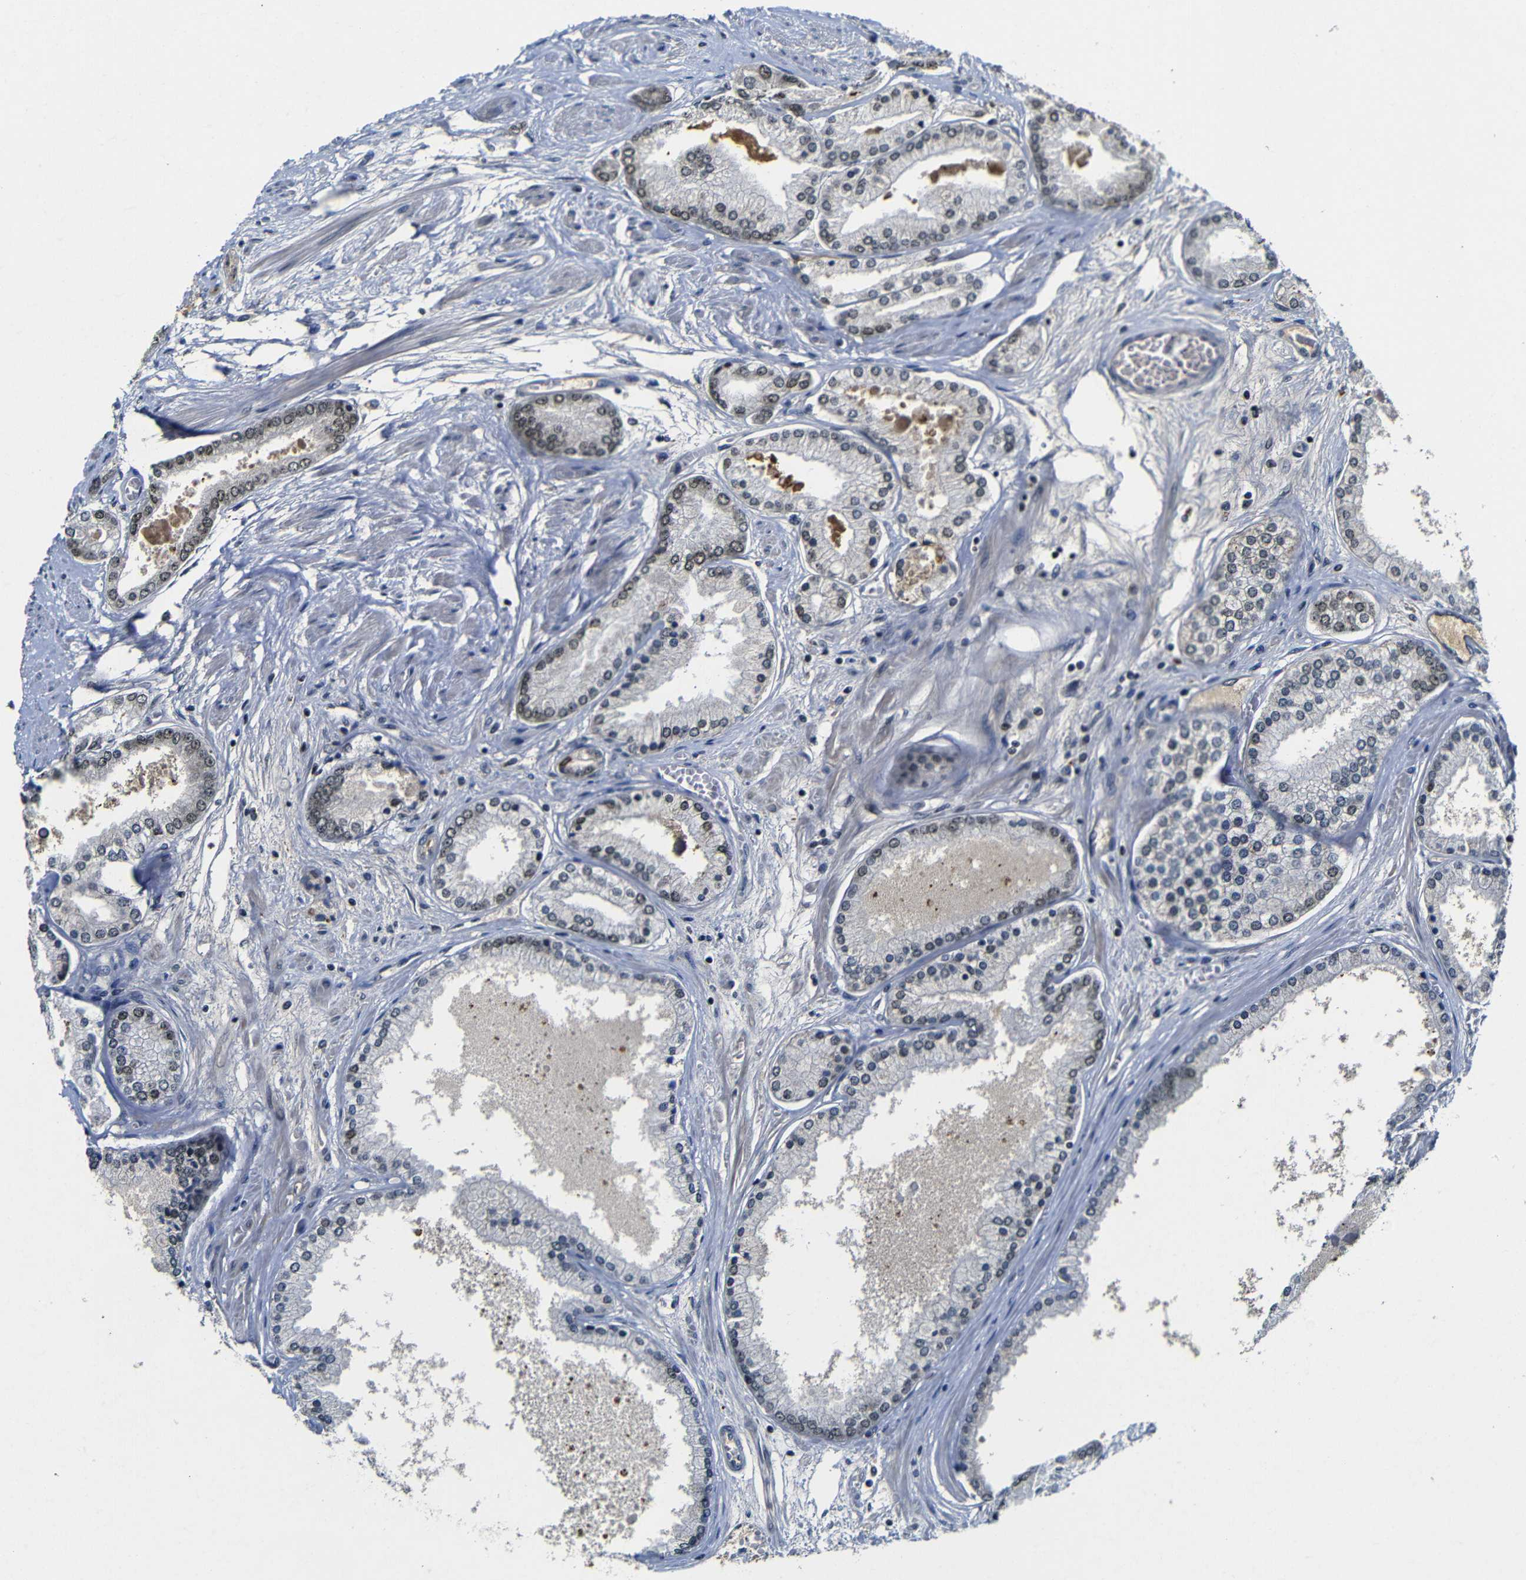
{"staining": {"intensity": "negative", "quantity": "none", "location": "none"}, "tissue": "prostate cancer", "cell_type": "Tumor cells", "image_type": "cancer", "snomed": [{"axis": "morphology", "description": "Adenocarcinoma, High grade"}, {"axis": "topography", "description": "Prostate"}], "caption": "Micrograph shows no significant protein staining in tumor cells of adenocarcinoma (high-grade) (prostate). Brightfield microscopy of immunohistochemistry stained with DAB (3,3'-diaminobenzidine) (brown) and hematoxylin (blue), captured at high magnification.", "gene": "MYC", "patient": {"sex": "male", "age": 59}}